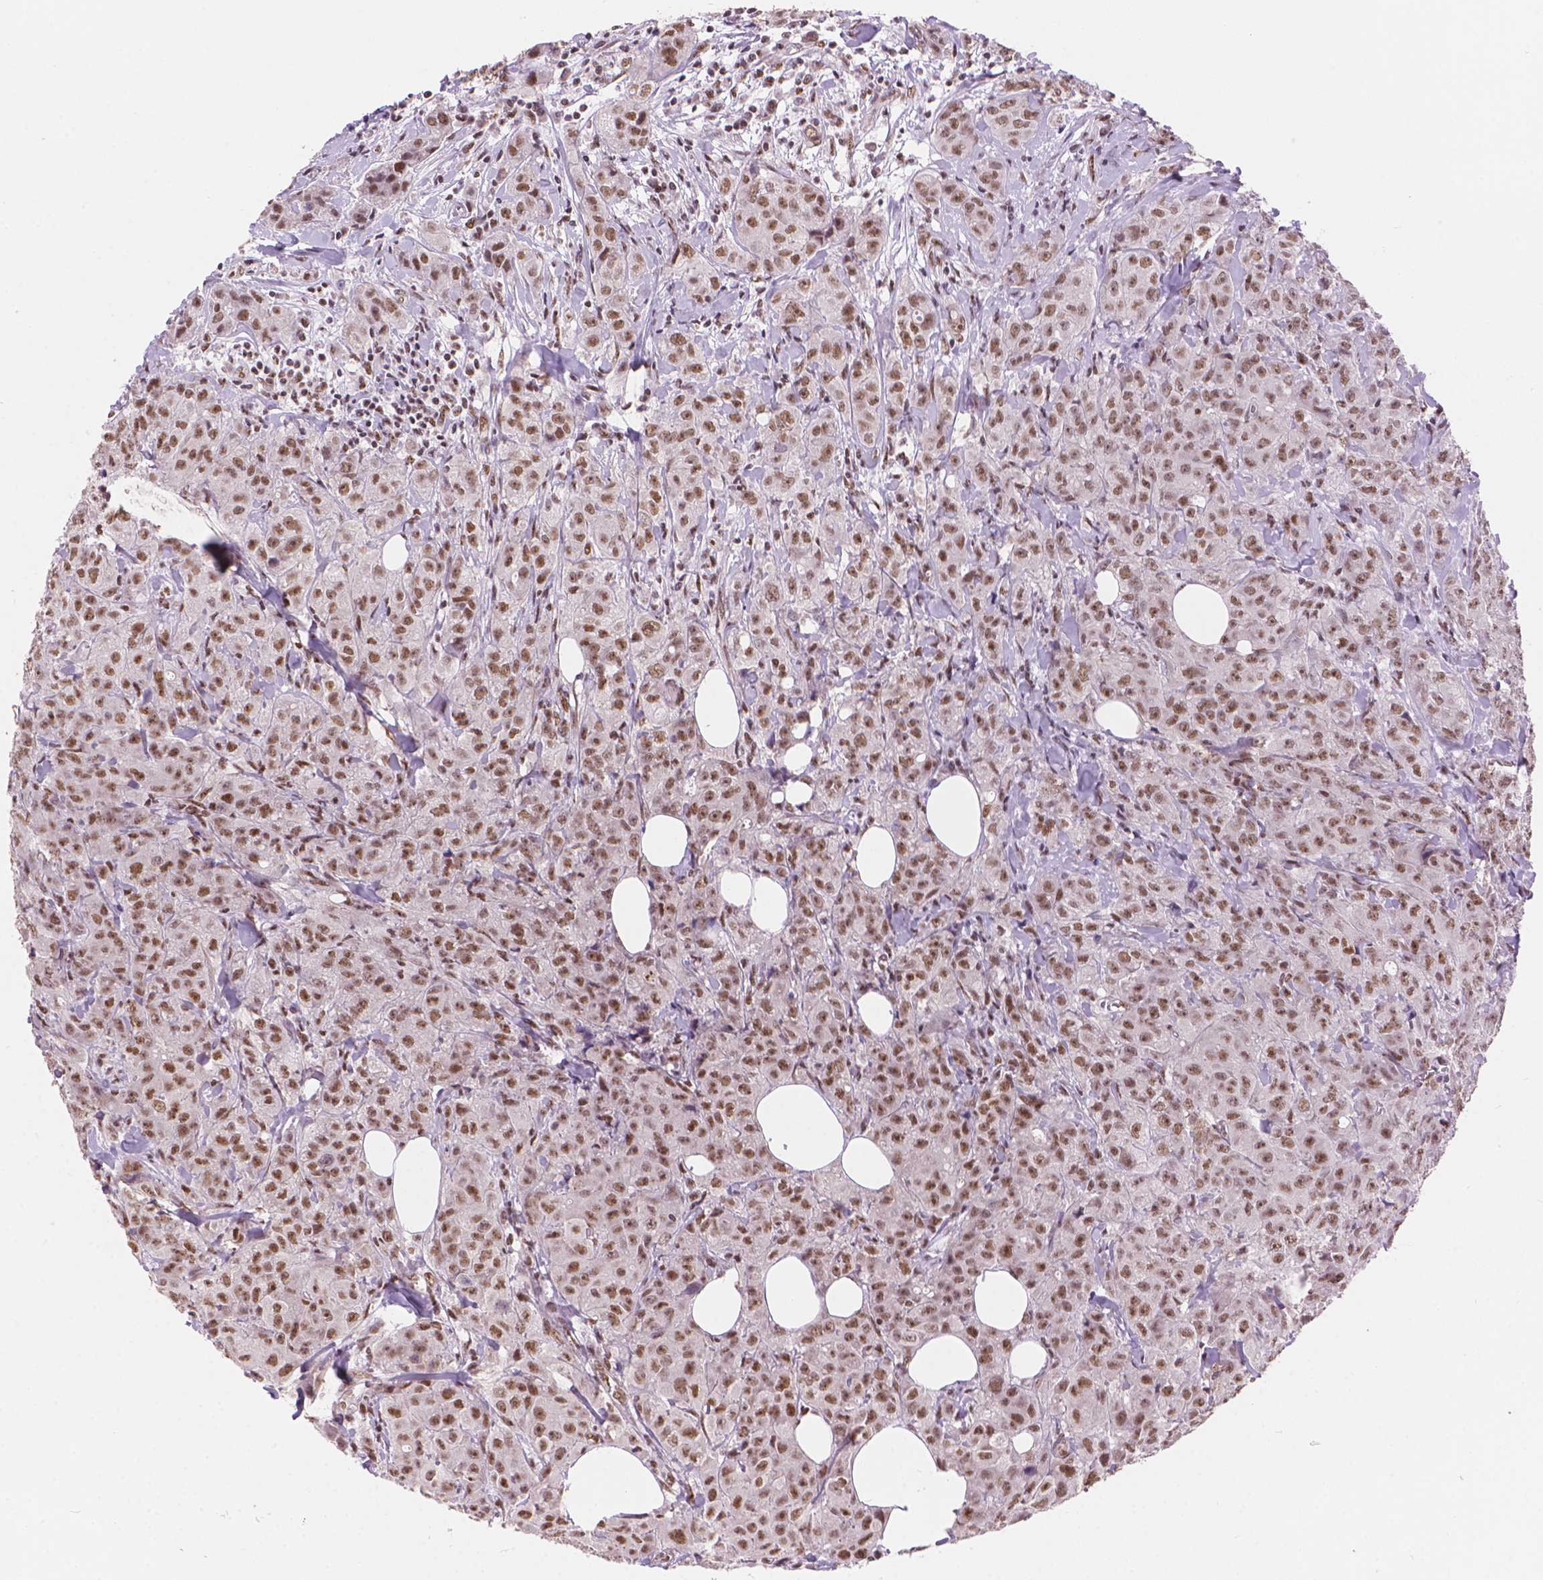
{"staining": {"intensity": "moderate", "quantity": ">75%", "location": "nuclear"}, "tissue": "breast cancer", "cell_type": "Tumor cells", "image_type": "cancer", "snomed": [{"axis": "morphology", "description": "Duct carcinoma"}, {"axis": "topography", "description": "Breast"}], "caption": "Immunohistochemical staining of human infiltrating ductal carcinoma (breast) exhibits medium levels of moderate nuclear protein expression in approximately >75% of tumor cells.", "gene": "UBN1", "patient": {"sex": "female", "age": 43}}